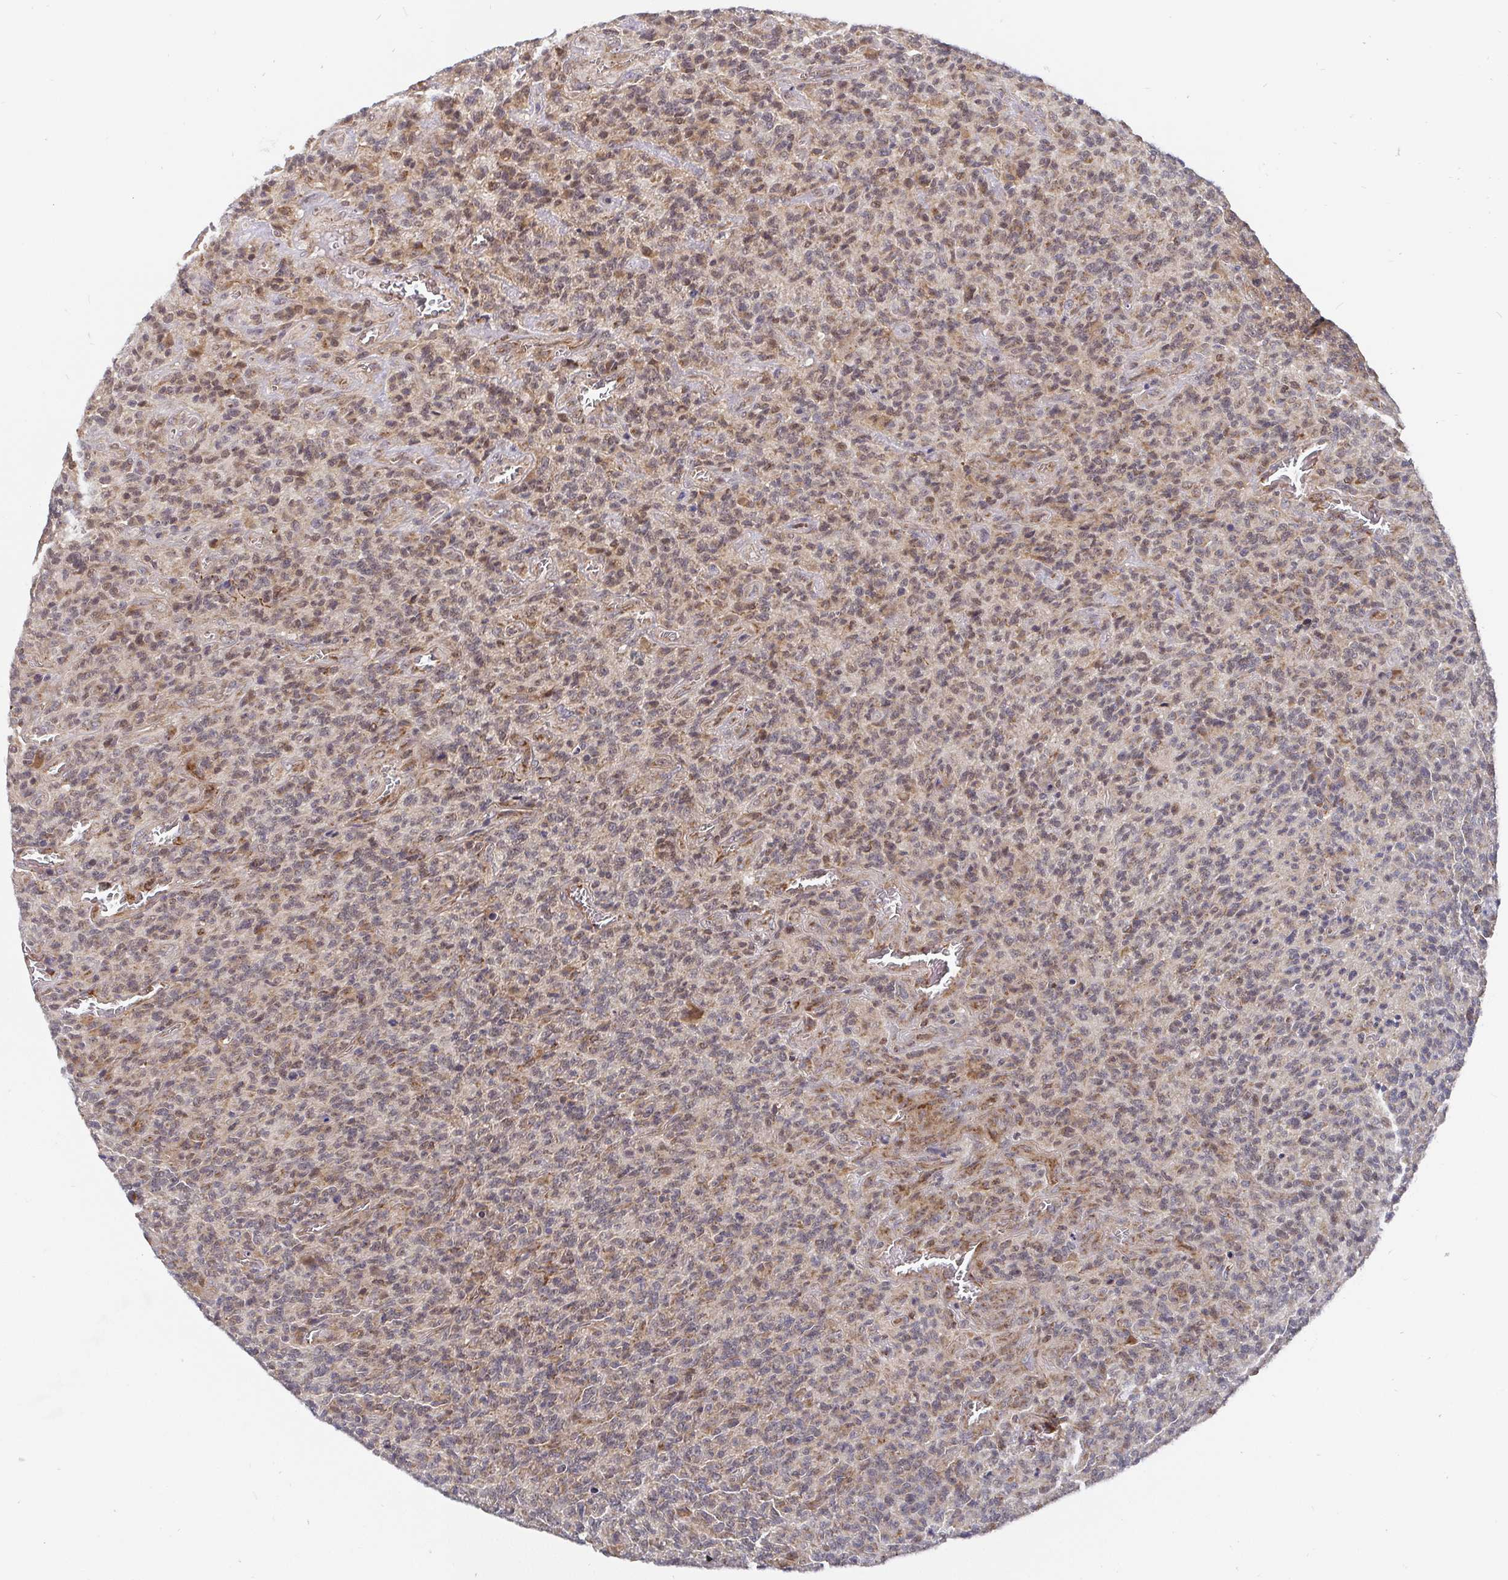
{"staining": {"intensity": "weak", "quantity": "25%-75%", "location": "cytoplasmic/membranous"}, "tissue": "glioma", "cell_type": "Tumor cells", "image_type": "cancer", "snomed": [{"axis": "morphology", "description": "Glioma, malignant, High grade"}, {"axis": "topography", "description": "Brain"}], "caption": "IHC histopathology image of neoplastic tissue: malignant high-grade glioma stained using IHC reveals low levels of weak protein expression localized specifically in the cytoplasmic/membranous of tumor cells, appearing as a cytoplasmic/membranous brown color.", "gene": "PDF", "patient": {"sex": "male", "age": 76}}